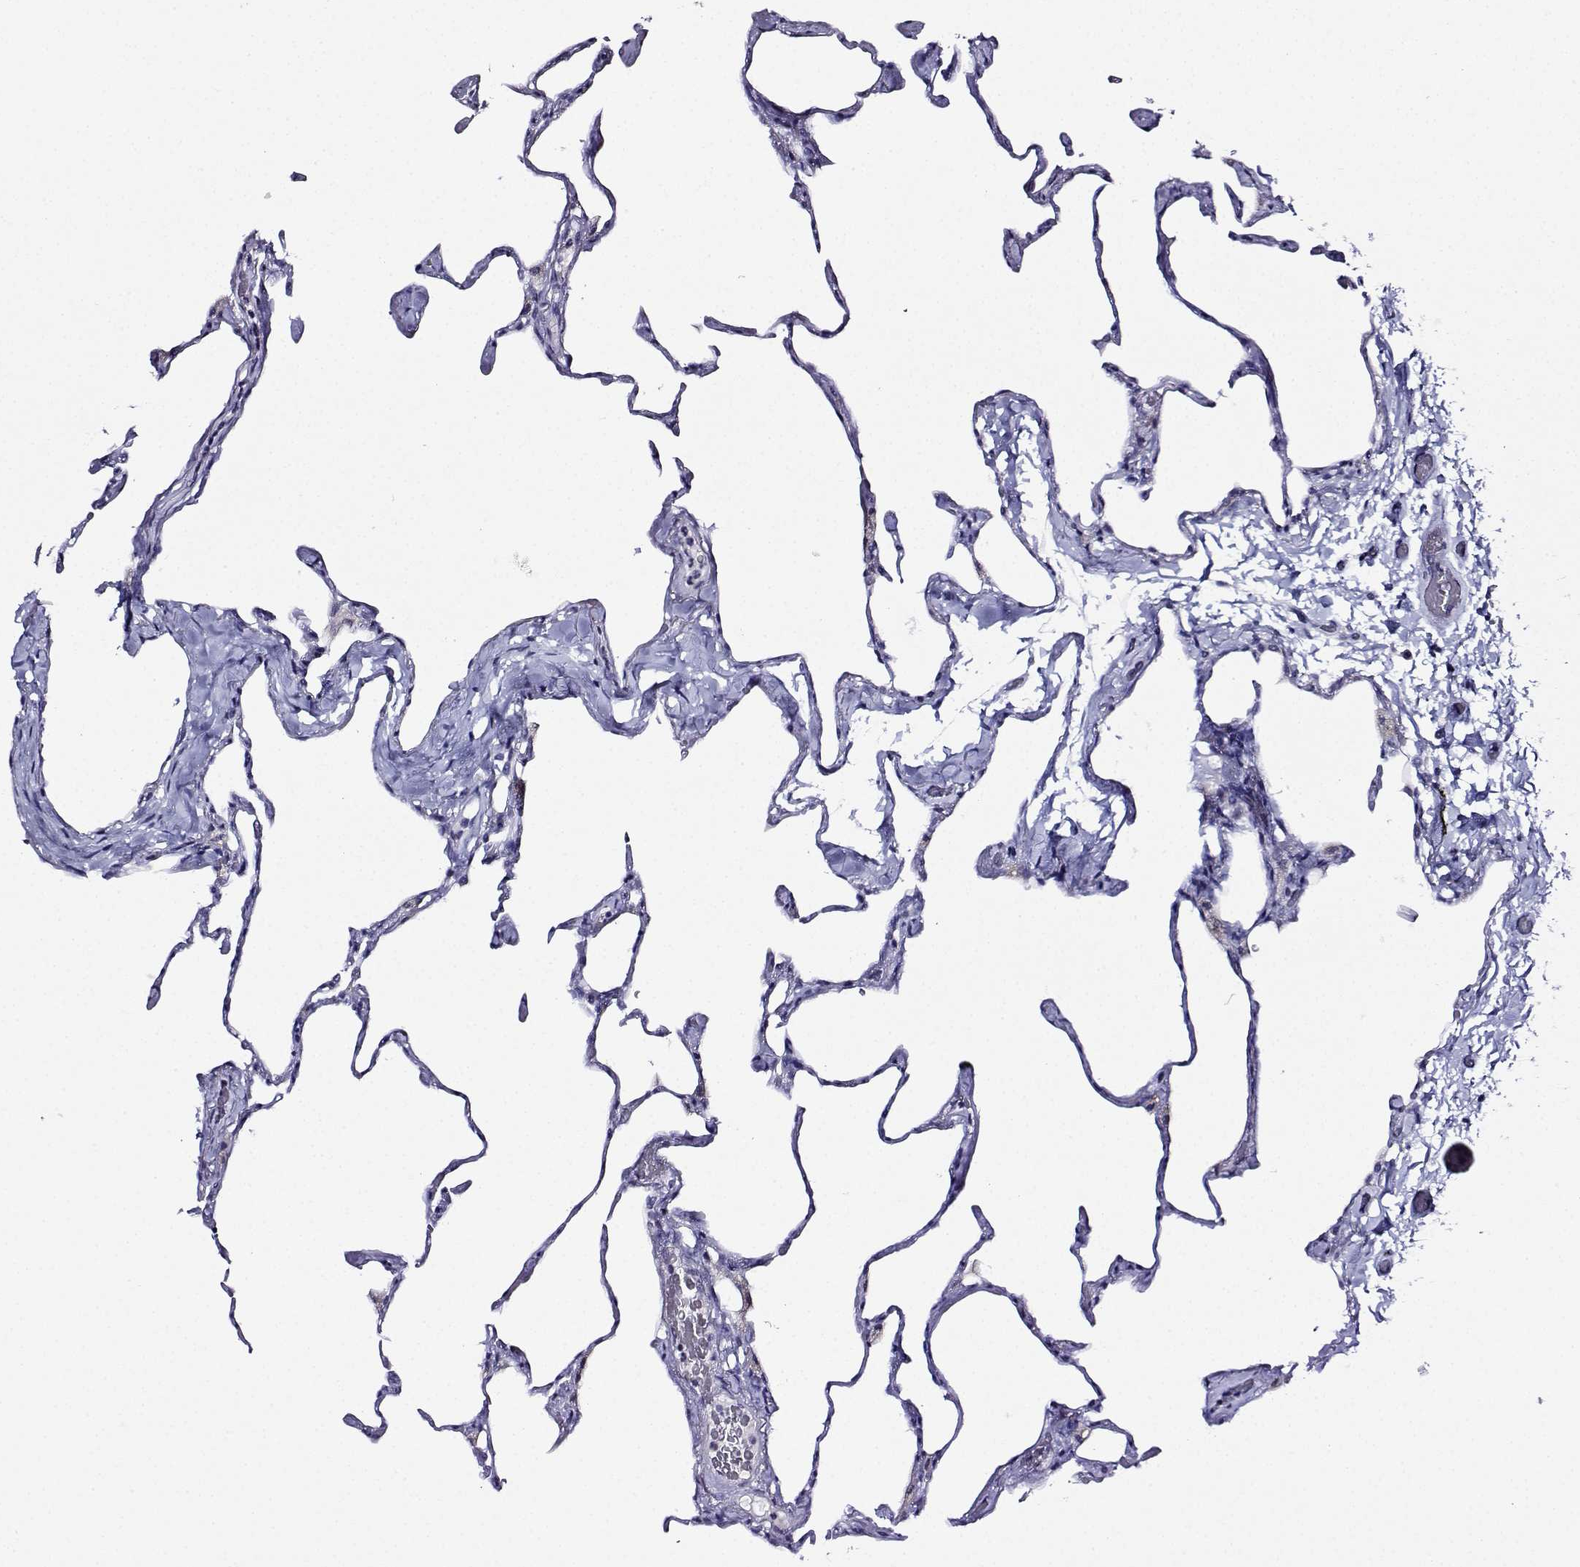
{"staining": {"intensity": "negative", "quantity": "none", "location": "none"}, "tissue": "lung", "cell_type": "Alveolar cells", "image_type": "normal", "snomed": [{"axis": "morphology", "description": "Normal tissue, NOS"}, {"axis": "topography", "description": "Lung"}], "caption": "Immunohistochemical staining of normal lung shows no significant positivity in alveolar cells.", "gene": "FBXO24", "patient": {"sex": "male", "age": 65}}